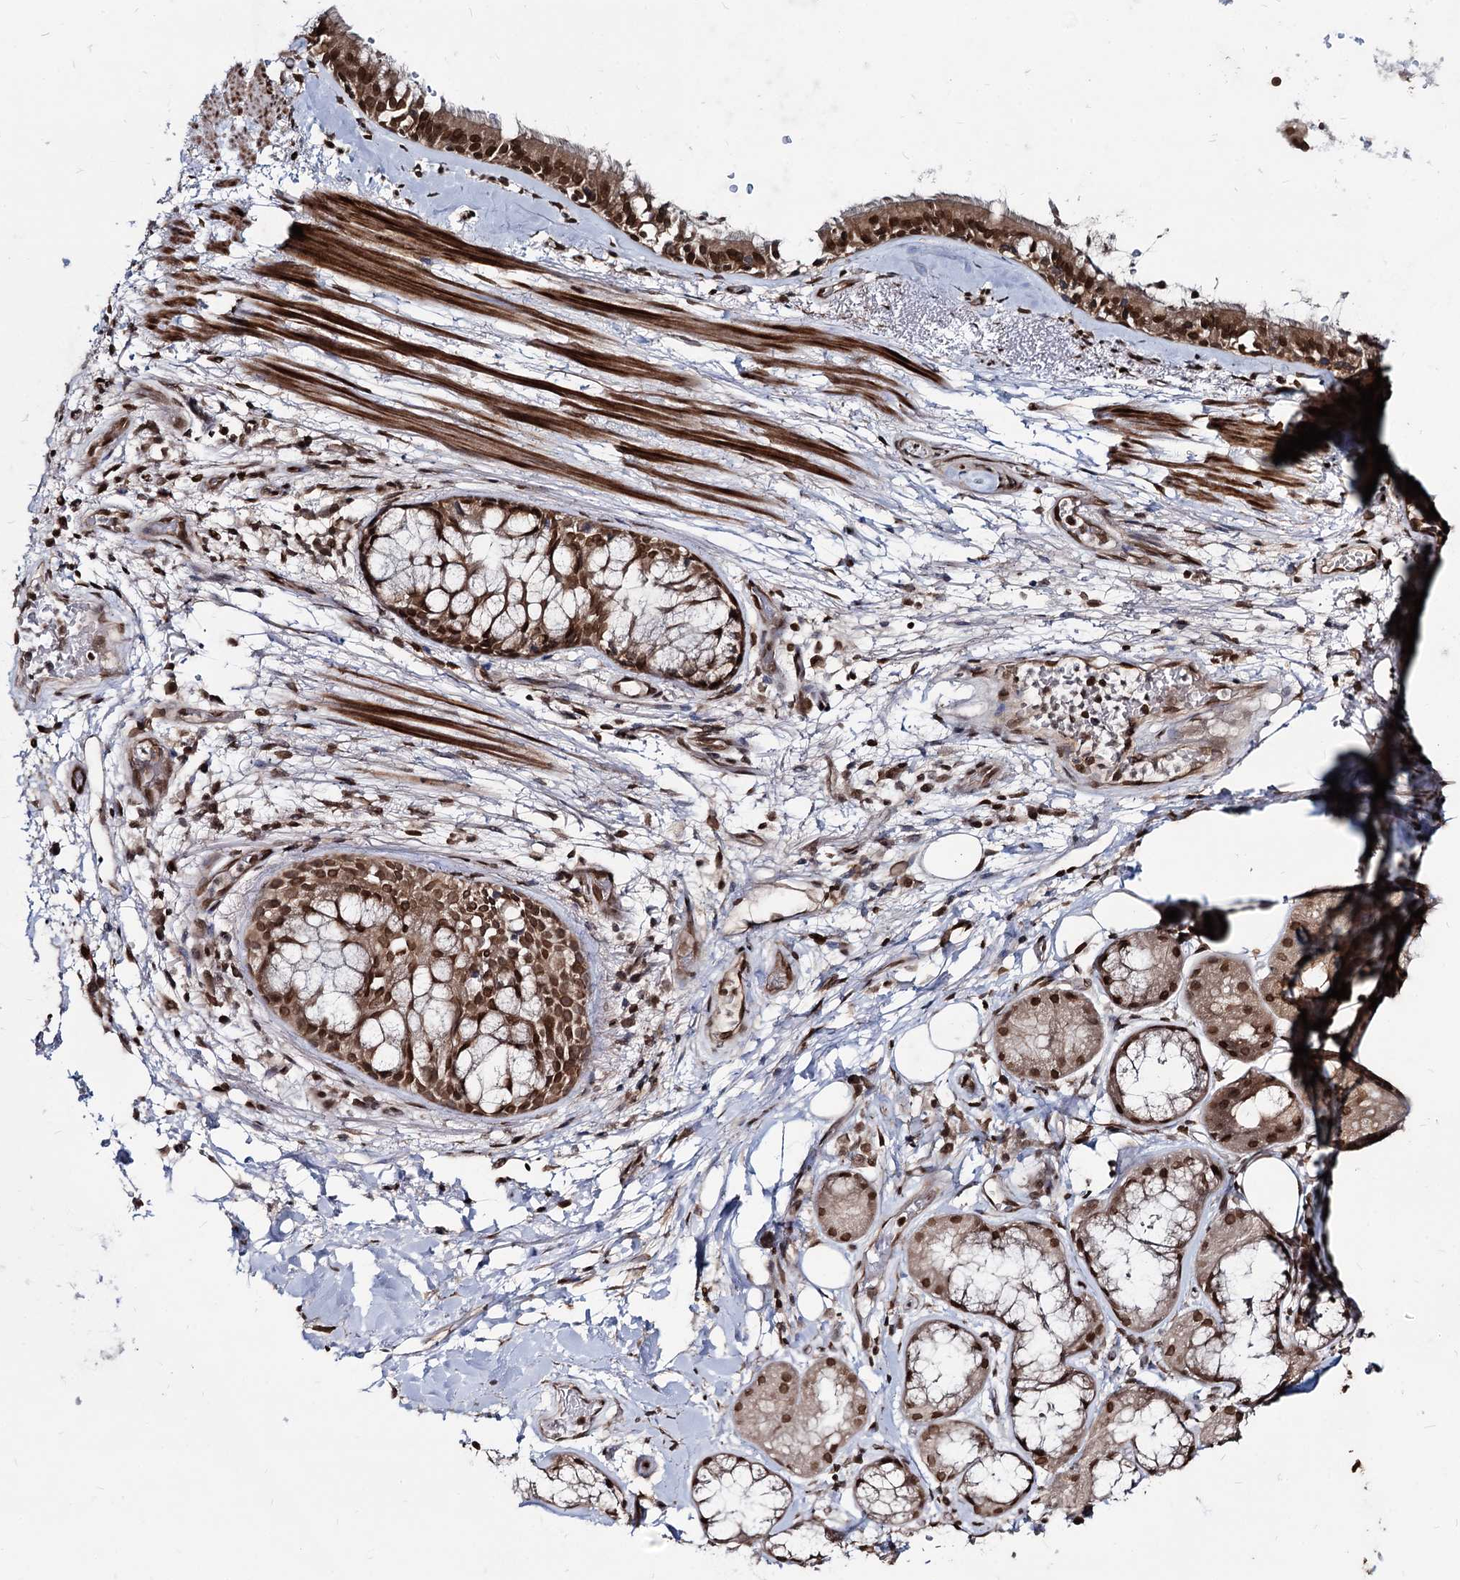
{"staining": {"intensity": "strong", "quantity": ">75%", "location": "nuclear"}, "tissue": "adipose tissue", "cell_type": "Adipocytes", "image_type": "normal", "snomed": [{"axis": "morphology", "description": "Normal tissue, NOS"}, {"axis": "topography", "description": "Lymph node"}, {"axis": "topography", "description": "Cartilage tissue"}, {"axis": "topography", "description": "Bronchus"}], "caption": "A high amount of strong nuclear positivity is seen in approximately >75% of adipocytes in normal adipose tissue.", "gene": "RNF6", "patient": {"sex": "male", "age": 63}}